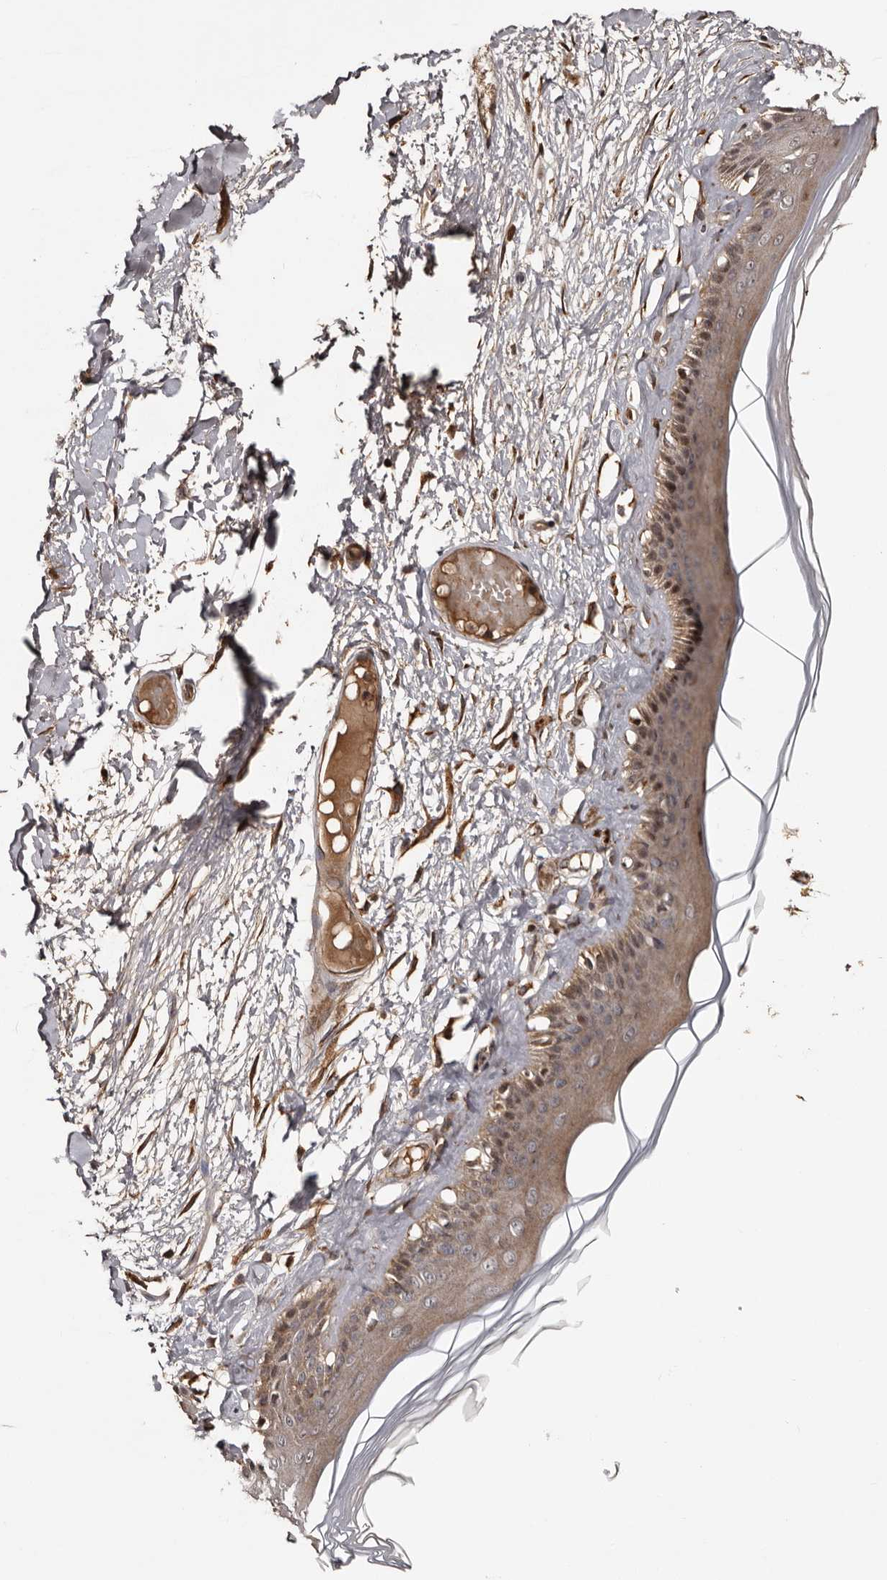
{"staining": {"intensity": "moderate", "quantity": "25%-75%", "location": "cytoplasmic/membranous,nuclear"}, "tissue": "skin", "cell_type": "Epidermal cells", "image_type": "normal", "snomed": [{"axis": "morphology", "description": "Normal tissue, NOS"}, {"axis": "topography", "description": "Vulva"}], "caption": "Immunohistochemistry (IHC) micrograph of unremarkable skin stained for a protein (brown), which displays medium levels of moderate cytoplasmic/membranous,nuclear positivity in about 25%-75% of epidermal cells.", "gene": "SERTAD4", "patient": {"sex": "female", "age": 73}}